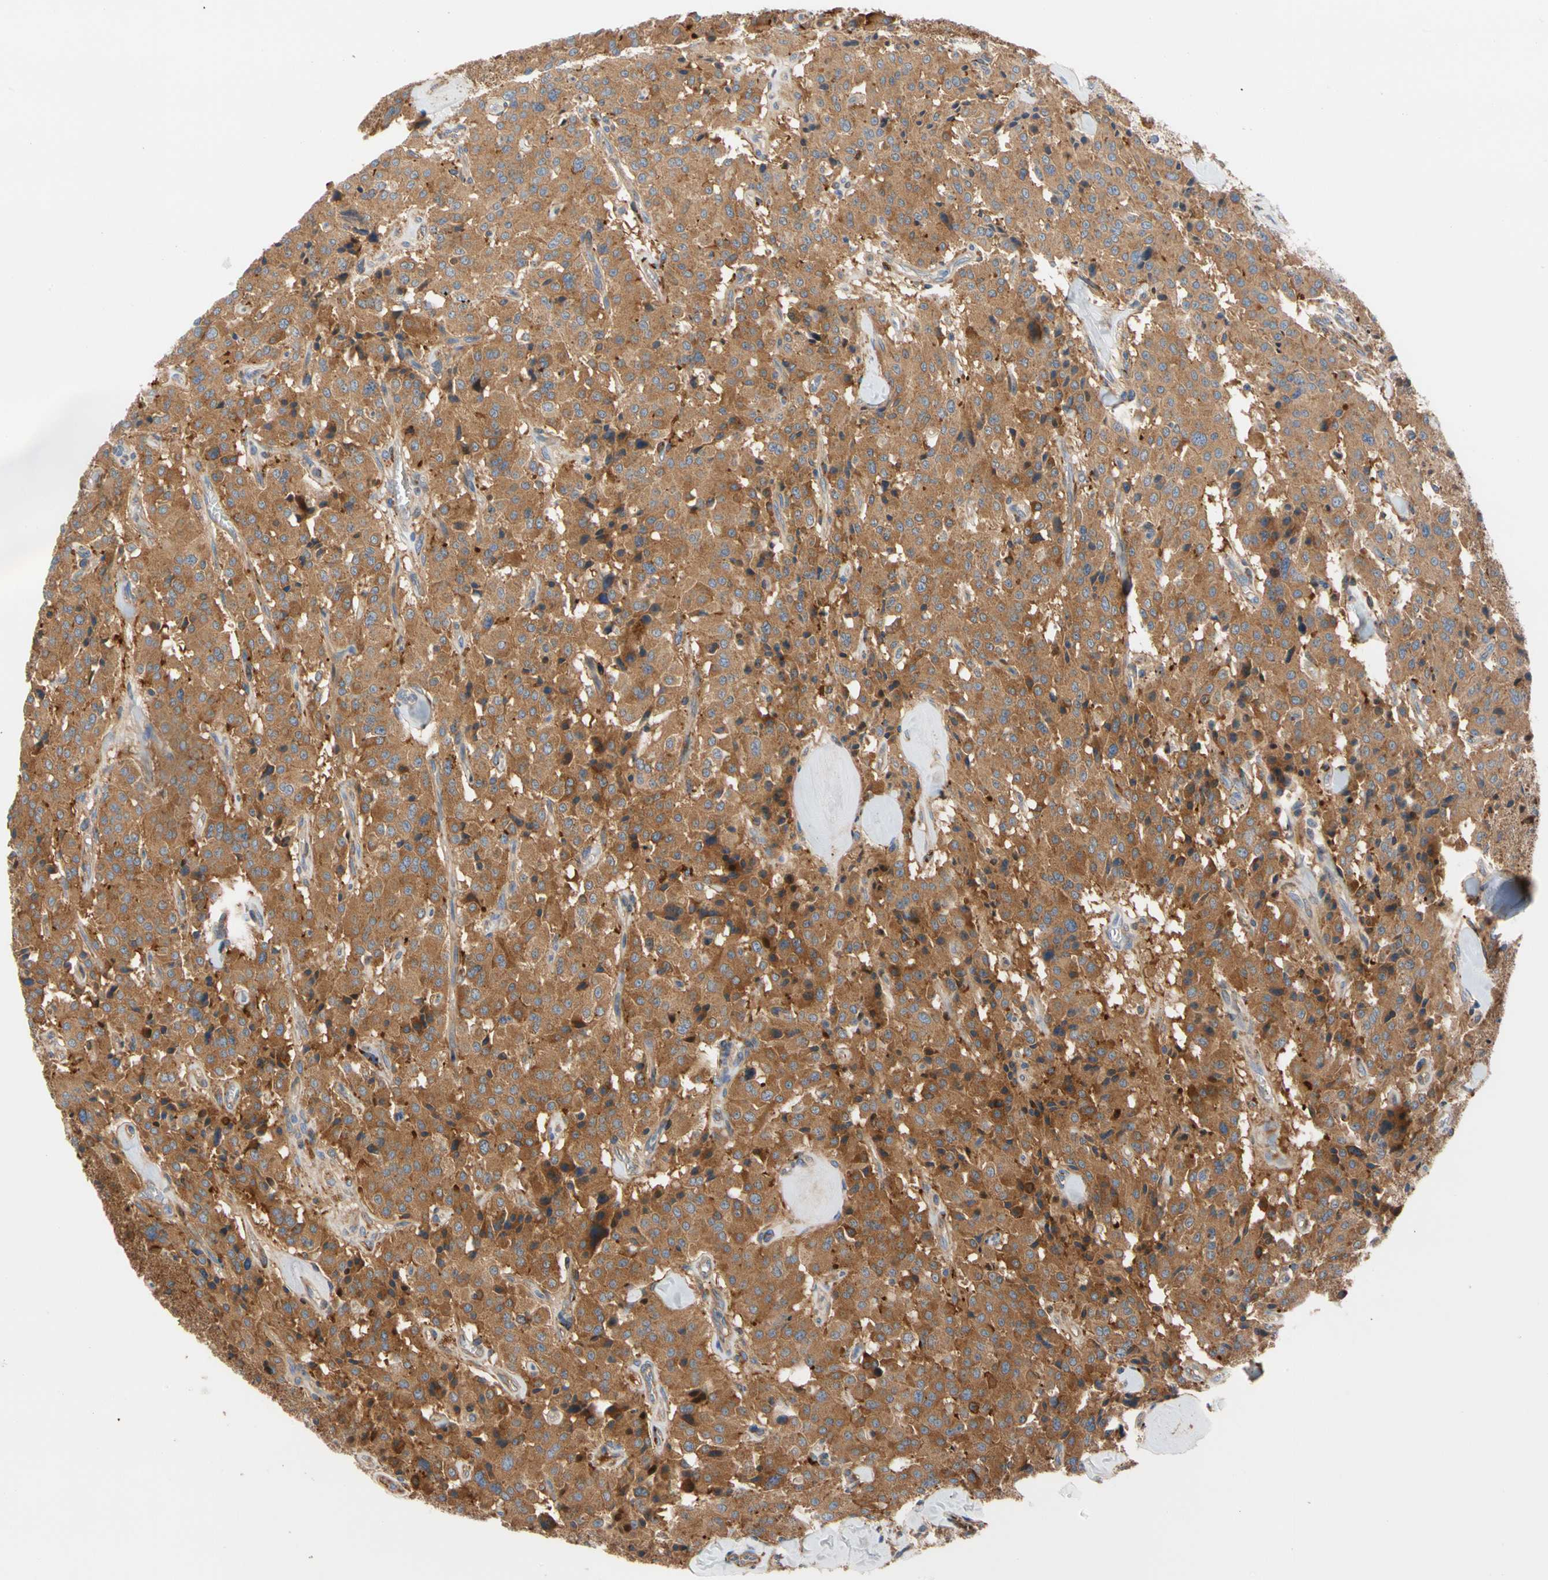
{"staining": {"intensity": "strong", "quantity": ">75%", "location": "cytoplasmic/membranous"}, "tissue": "carcinoid", "cell_type": "Tumor cells", "image_type": "cancer", "snomed": [{"axis": "morphology", "description": "Carcinoid, malignant, NOS"}, {"axis": "topography", "description": "Lung"}], "caption": "Protein expression analysis of carcinoid shows strong cytoplasmic/membranous expression in about >75% of tumor cells.", "gene": "ENTREP3", "patient": {"sex": "male", "age": 30}}